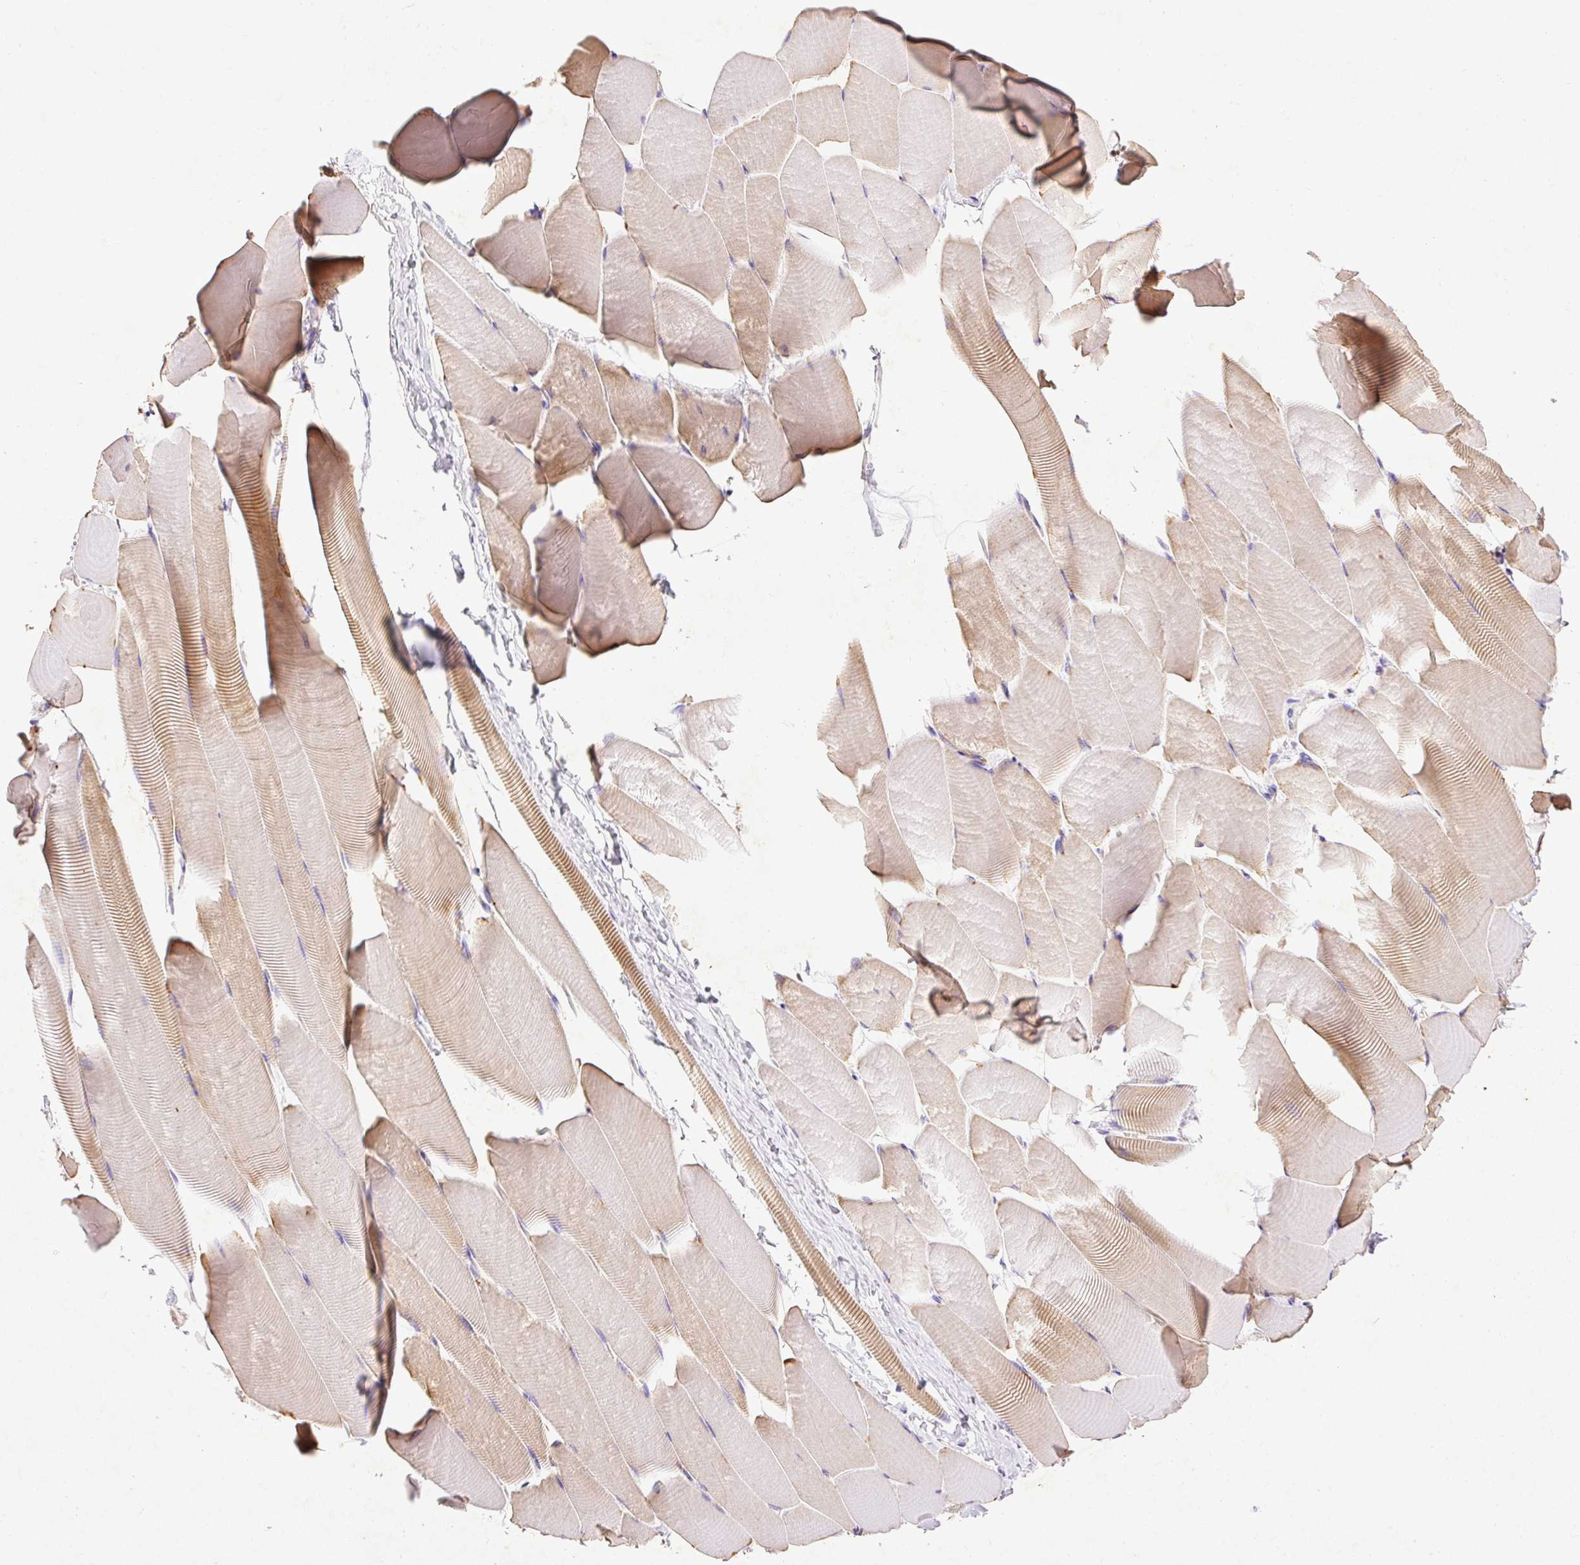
{"staining": {"intensity": "weak", "quantity": "25%-75%", "location": "cytoplasmic/membranous"}, "tissue": "skeletal muscle", "cell_type": "Myocytes", "image_type": "normal", "snomed": [{"axis": "morphology", "description": "Normal tissue, NOS"}, {"axis": "topography", "description": "Skeletal muscle"}], "caption": "Brown immunohistochemical staining in benign skeletal muscle demonstrates weak cytoplasmic/membranous expression in about 25%-75% of myocytes. The protein is stained brown, and the nuclei are stained in blue (DAB (3,3'-diaminobenzidine) IHC with brightfield microscopy, high magnification).", "gene": "IMMT", "patient": {"sex": "male", "age": 25}}